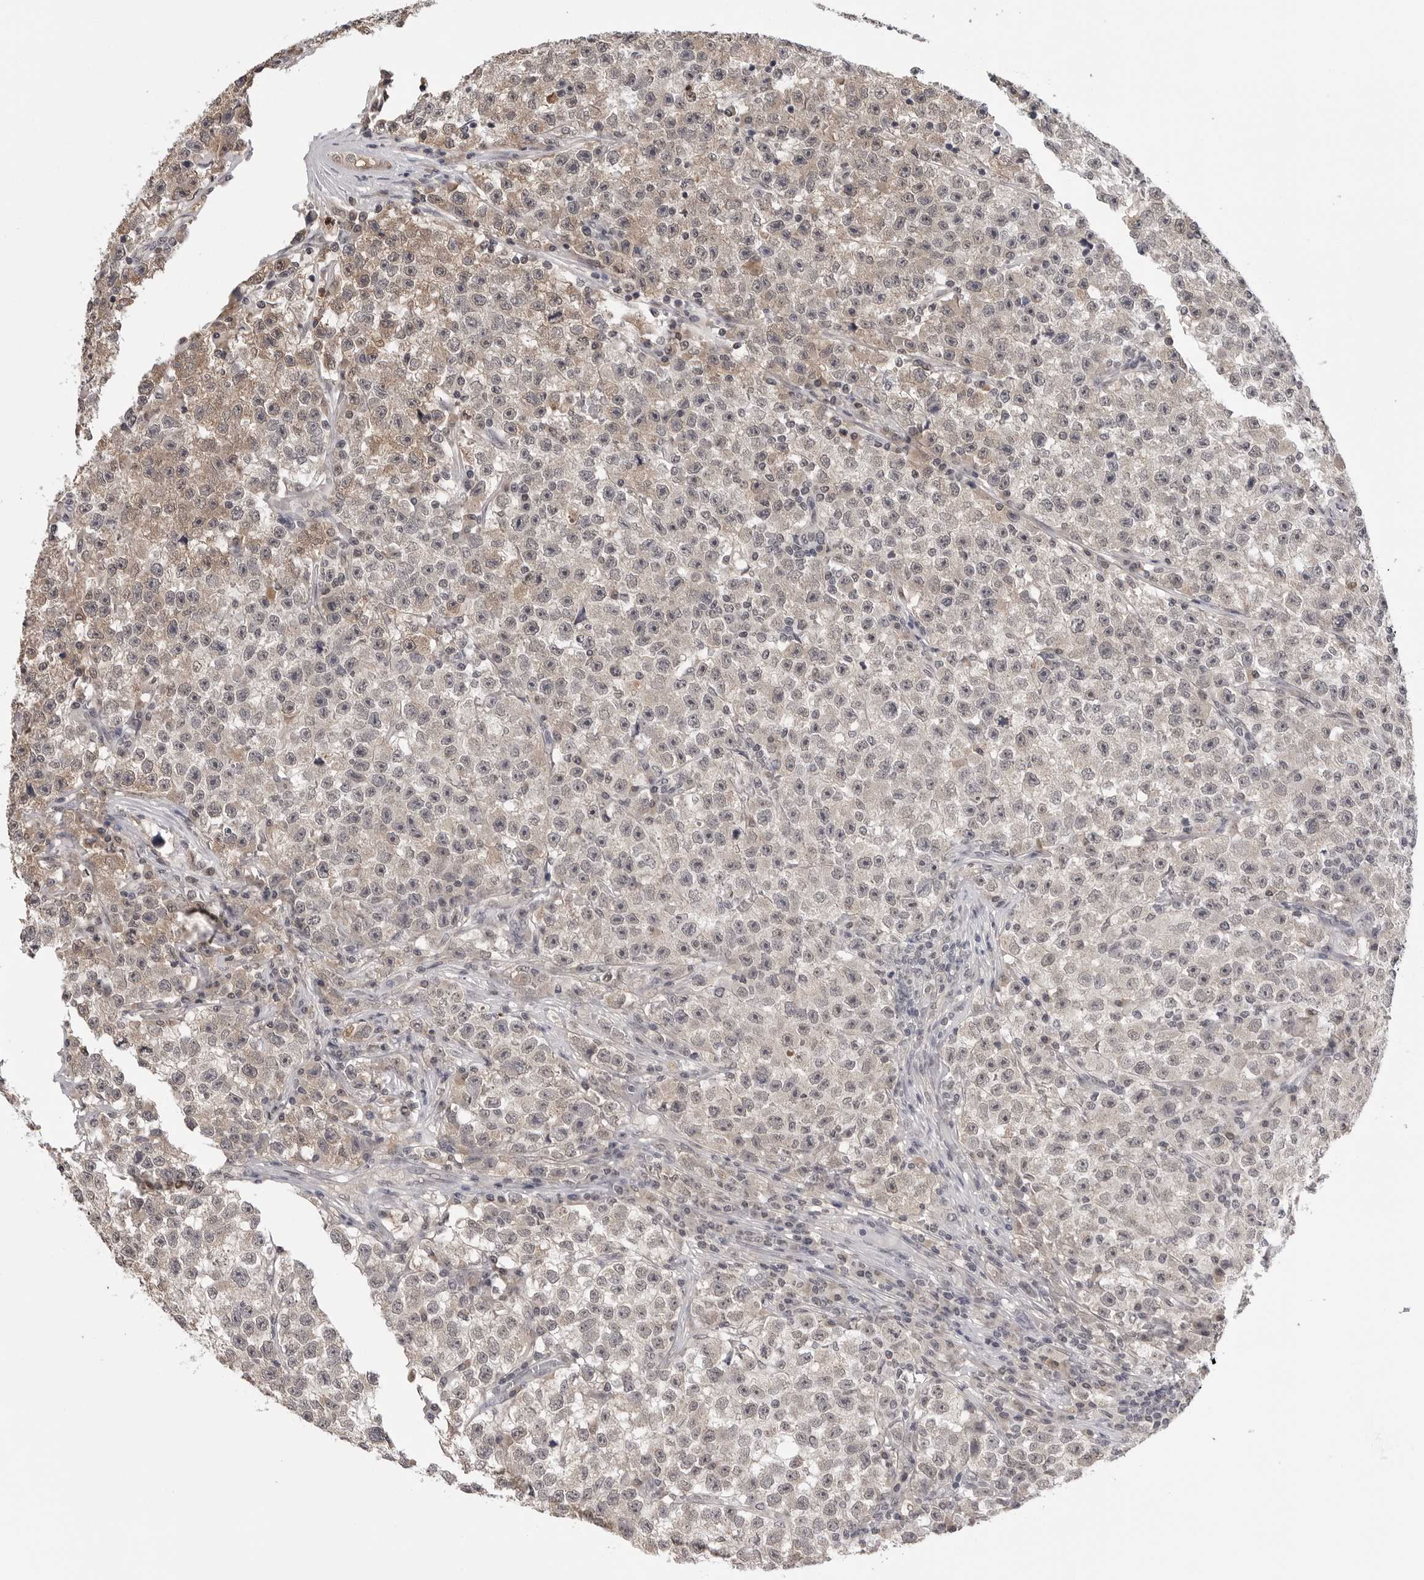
{"staining": {"intensity": "weak", "quantity": "<25%", "location": "cytoplasmic/membranous"}, "tissue": "testis cancer", "cell_type": "Tumor cells", "image_type": "cancer", "snomed": [{"axis": "morphology", "description": "Seminoma, NOS"}, {"axis": "topography", "description": "Testis"}], "caption": "High power microscopy histopathology image of an IHC photomicrograph of testis seminoma, revealing no significant staining in tumor cells.", "gene": "CDK20", "patient": {"sex": "male", "age": 22}}